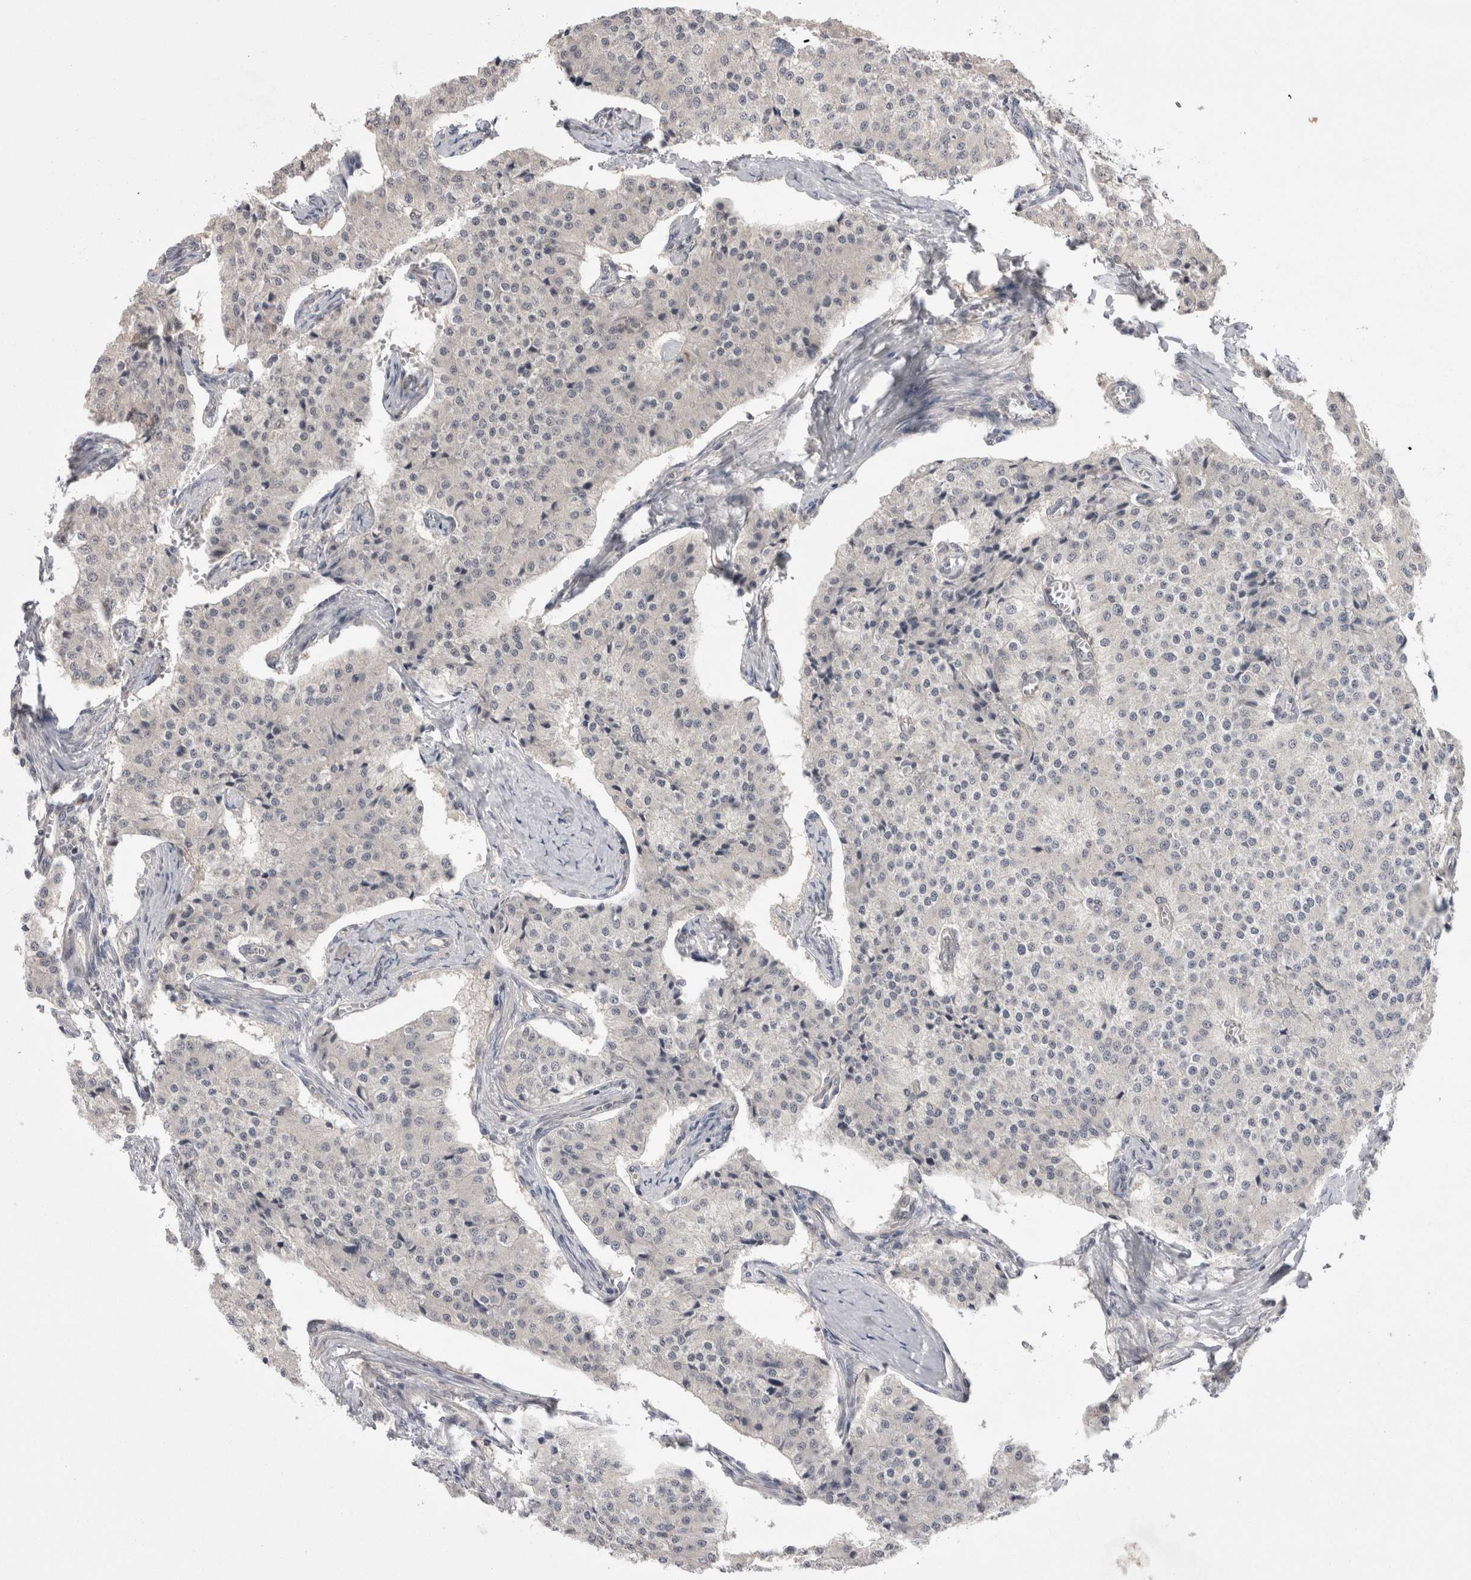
{"staining": {"intensity": "negative", "quantity": "none", "location": "none"}, "tissue": "carcinoid", "cell_type": "Tumor cells", "image_type": "cancer", "snomed": [{"axis": "morphology", "description": "Carcinoid, malignant, NOS"}, {"axis": "topography", "description": "Colon"}], "caption": "Immunohistochemistry (IHC) histopathology image of neoplastic tissue: human carcinoid stained with DAB reveals no significant protein expression in tumor cells.", "gene": "ZNF341", "patient": {"sex": "female", "age": 52}}